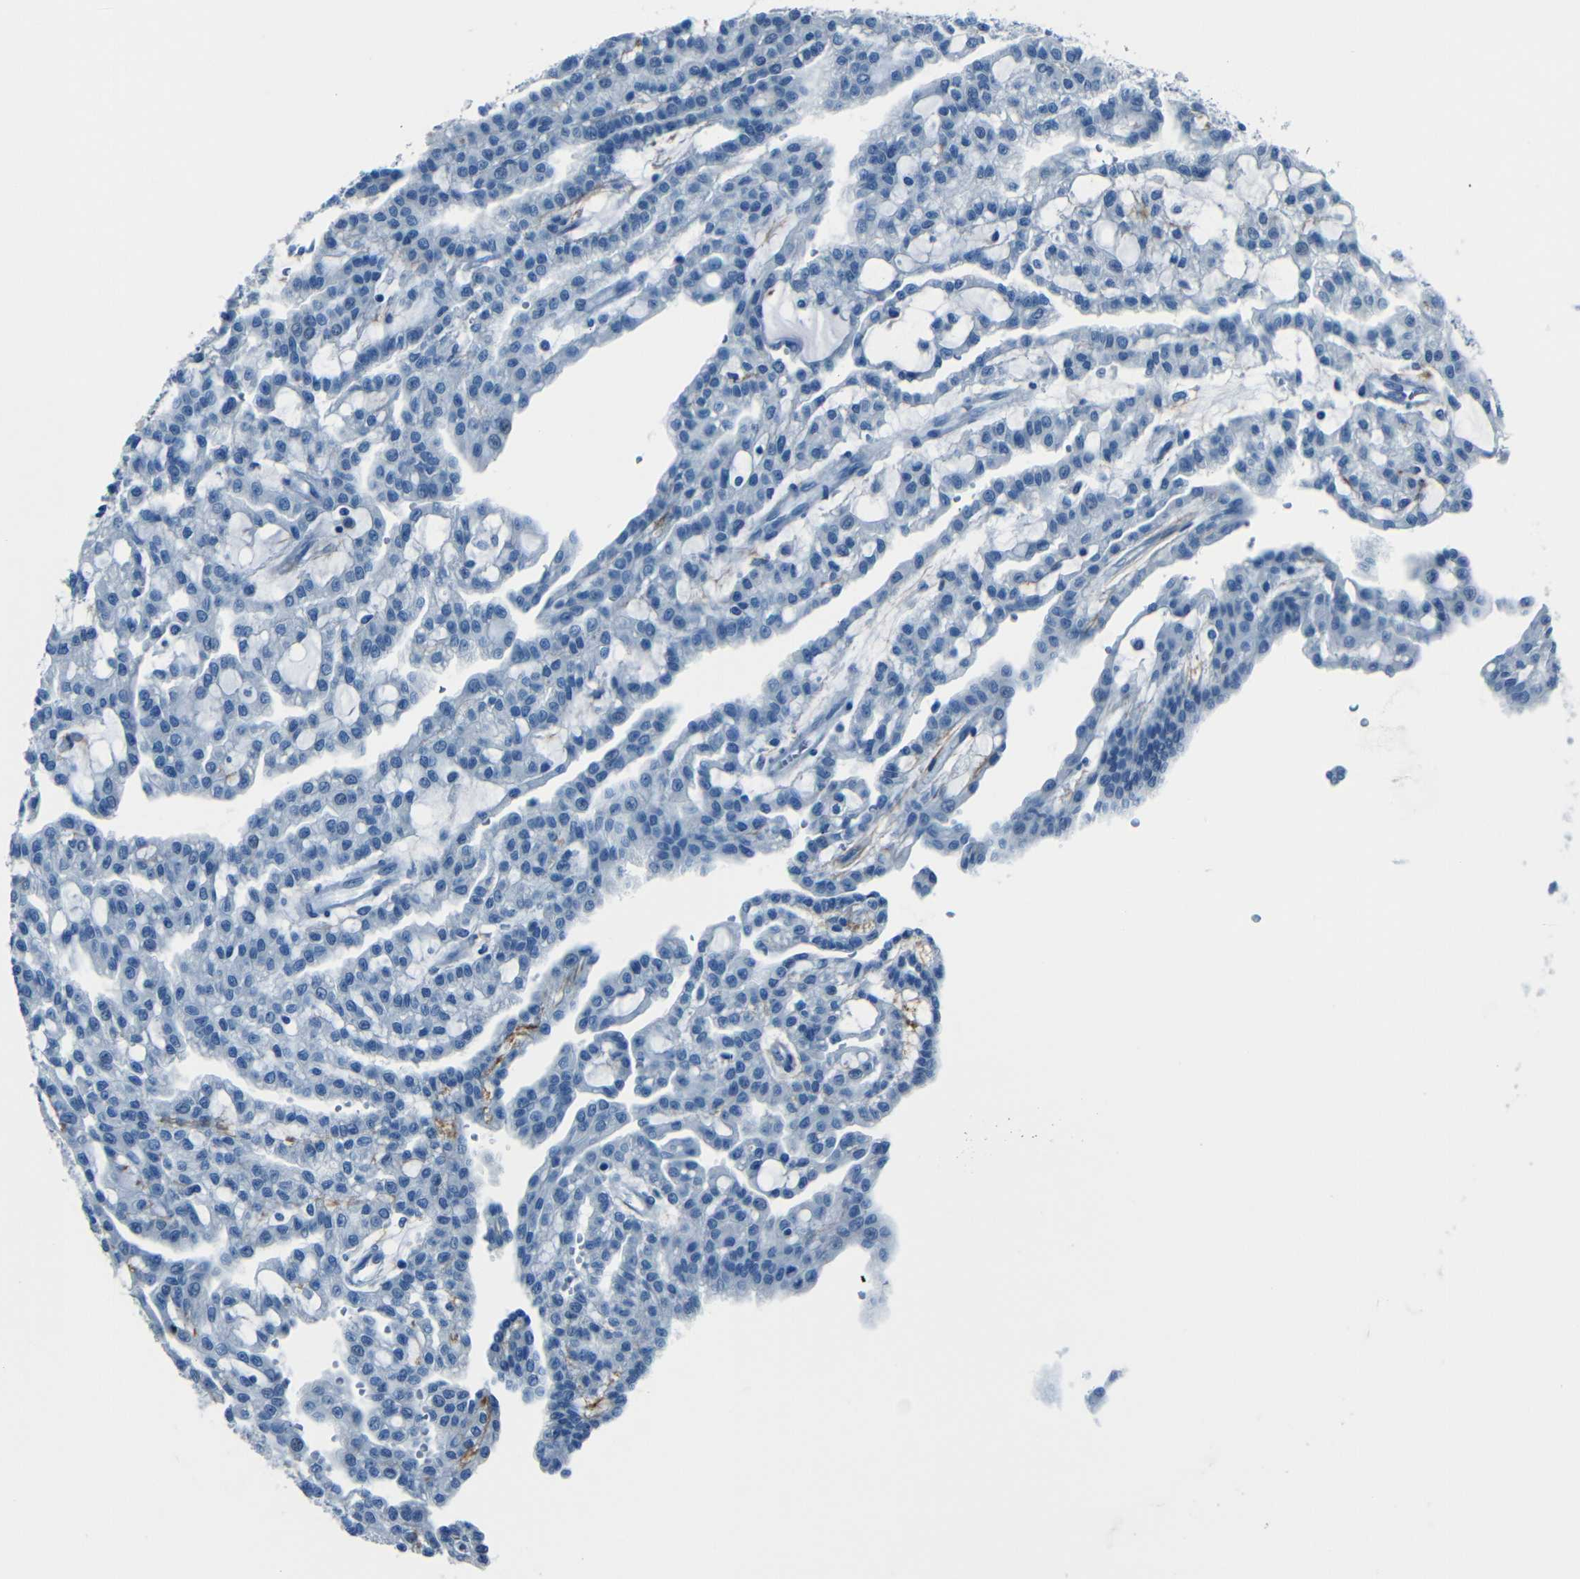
{"staining": {"intensity": "negative", "quantity": "none", "location": "none"}, "tissue": "renal cancer", "cell_type": "Tumor cells", "image_type": "cancer", "snomed": [{"axis": "morphology", "description": "Adenocarcinoma, NOS"}, {"axis": "topography", "description": "Kidney"}], "caption": "DAB immunohistochemical staining of human renal adenocarcinoma displays no significant staining in tumor cells.", "gene": "FBN2", "patient": {"sex": "male", "age": 63}}